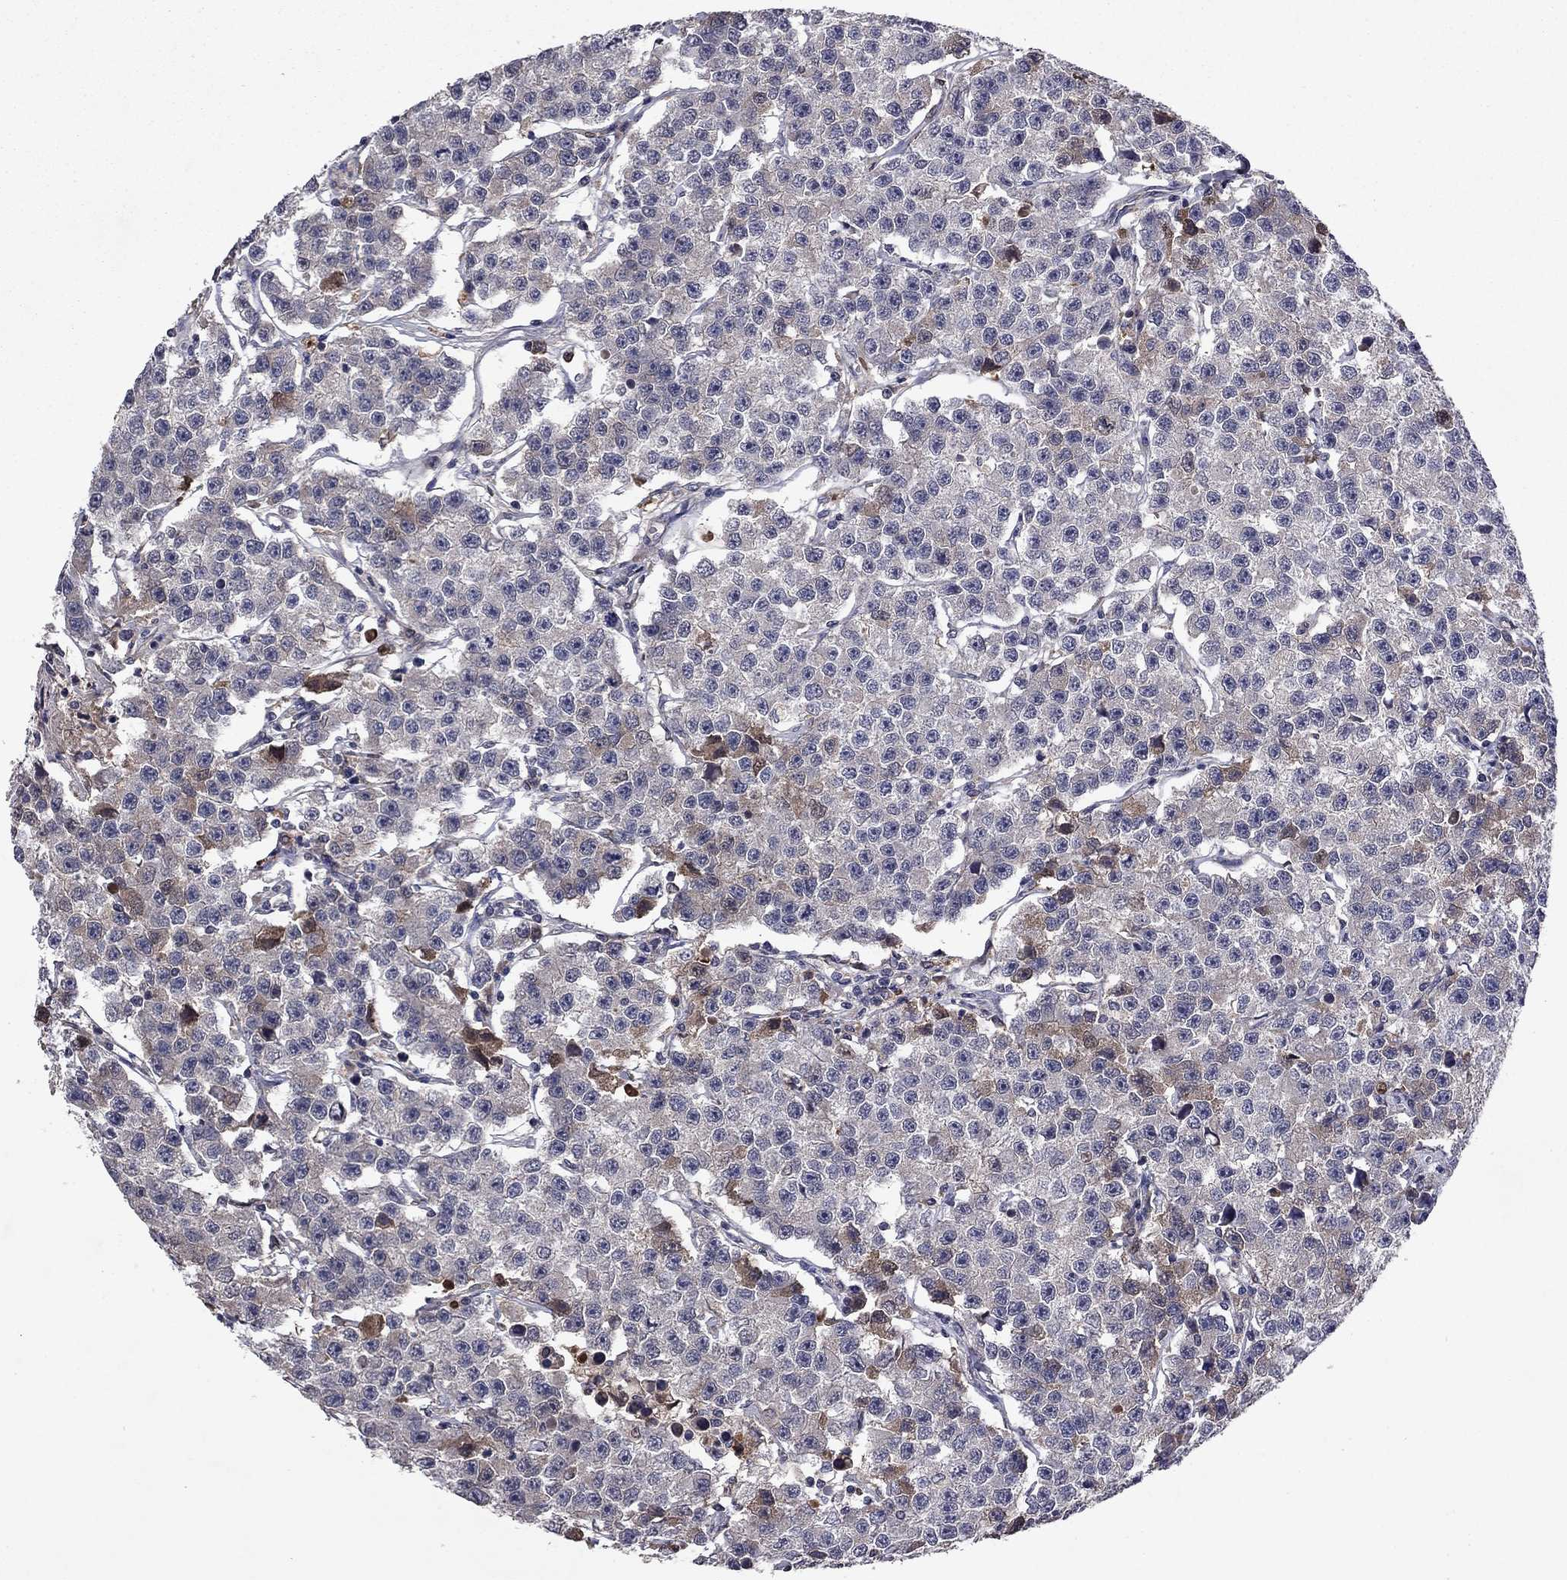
{"staining": {"intensity": "weak", "quantity": "<25%", "location": "cytoplasmic/membranous"}, "tissue": "testis cancer", "cell_type": "Tumor cells", "image_type": "cancer", "snomed": [{"axis": "morphology", "description": "Seminoma, NOS"}, {"axis": "topography", "description": "Testis"}], "caption": "An IHC micrograph of testis cancer (seminoma) is shown. There is no staining in tumor cells of testis cancer (seminoma).", "gene": "PROS1", "patient": {"sex": "male", "age": 59}}